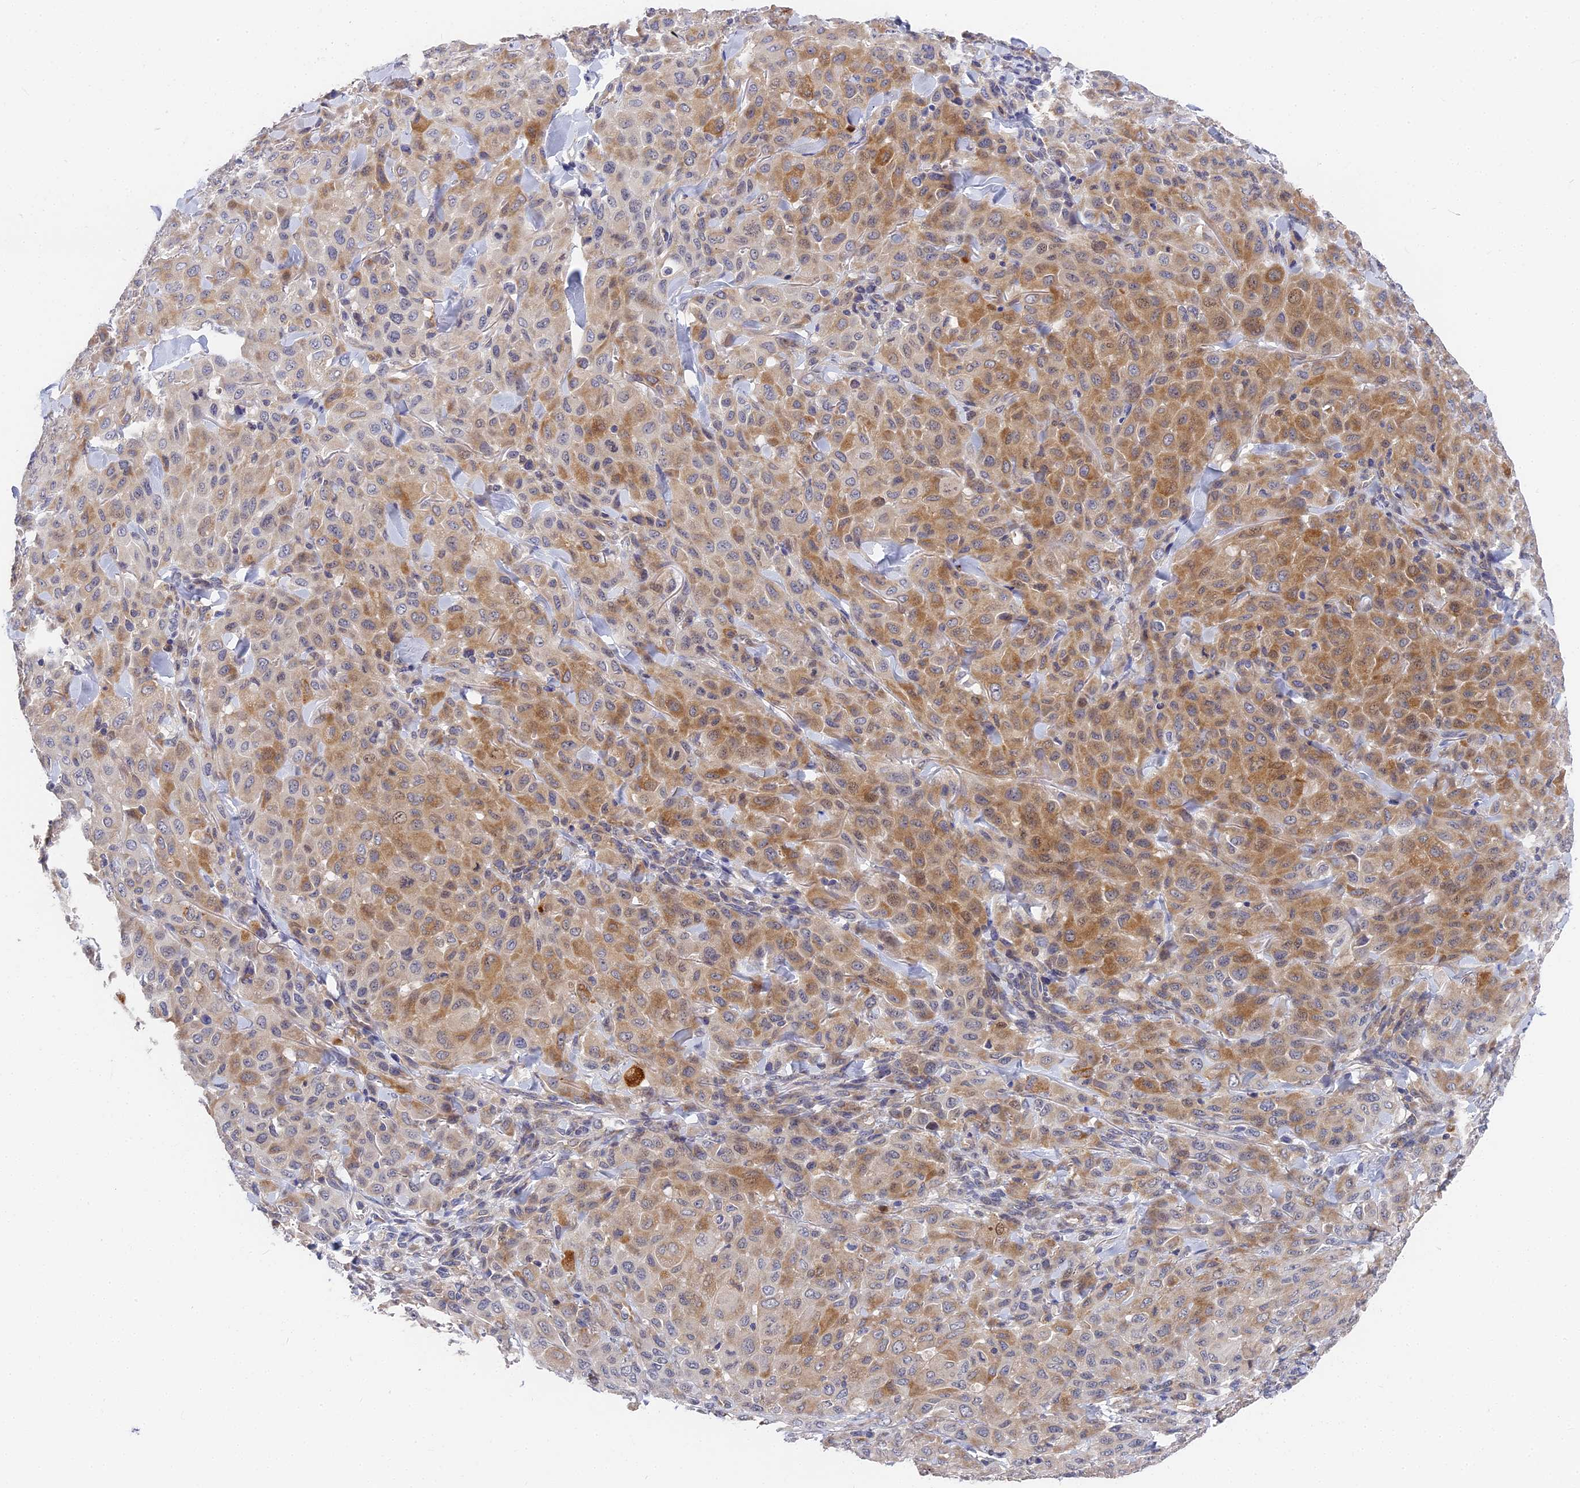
{"staining": {"intensity": "moderate", "quantity": "25%-75%", "location": "cytoplasmic/membranous"}, "tissue": "melanoma", "cell_type": "Tumor cells", "image_type": "cancer", "snomed": [{"axis": "morphology", "description": "Malignant melanoma, Metastatic site"}, {"axis": "topography", "description": "Skin"}], "caption": "Immunohistochemistry (IHC) image of human malignant melanoma (metastatic site) stained for a protein (brown), which displays medium levels of moderate cytoplasmic/membranous positivity in approximately 25%-75% of tumor cells.", "gene": "CCDC113", "patient": {"sex": "female", "age": 81}}